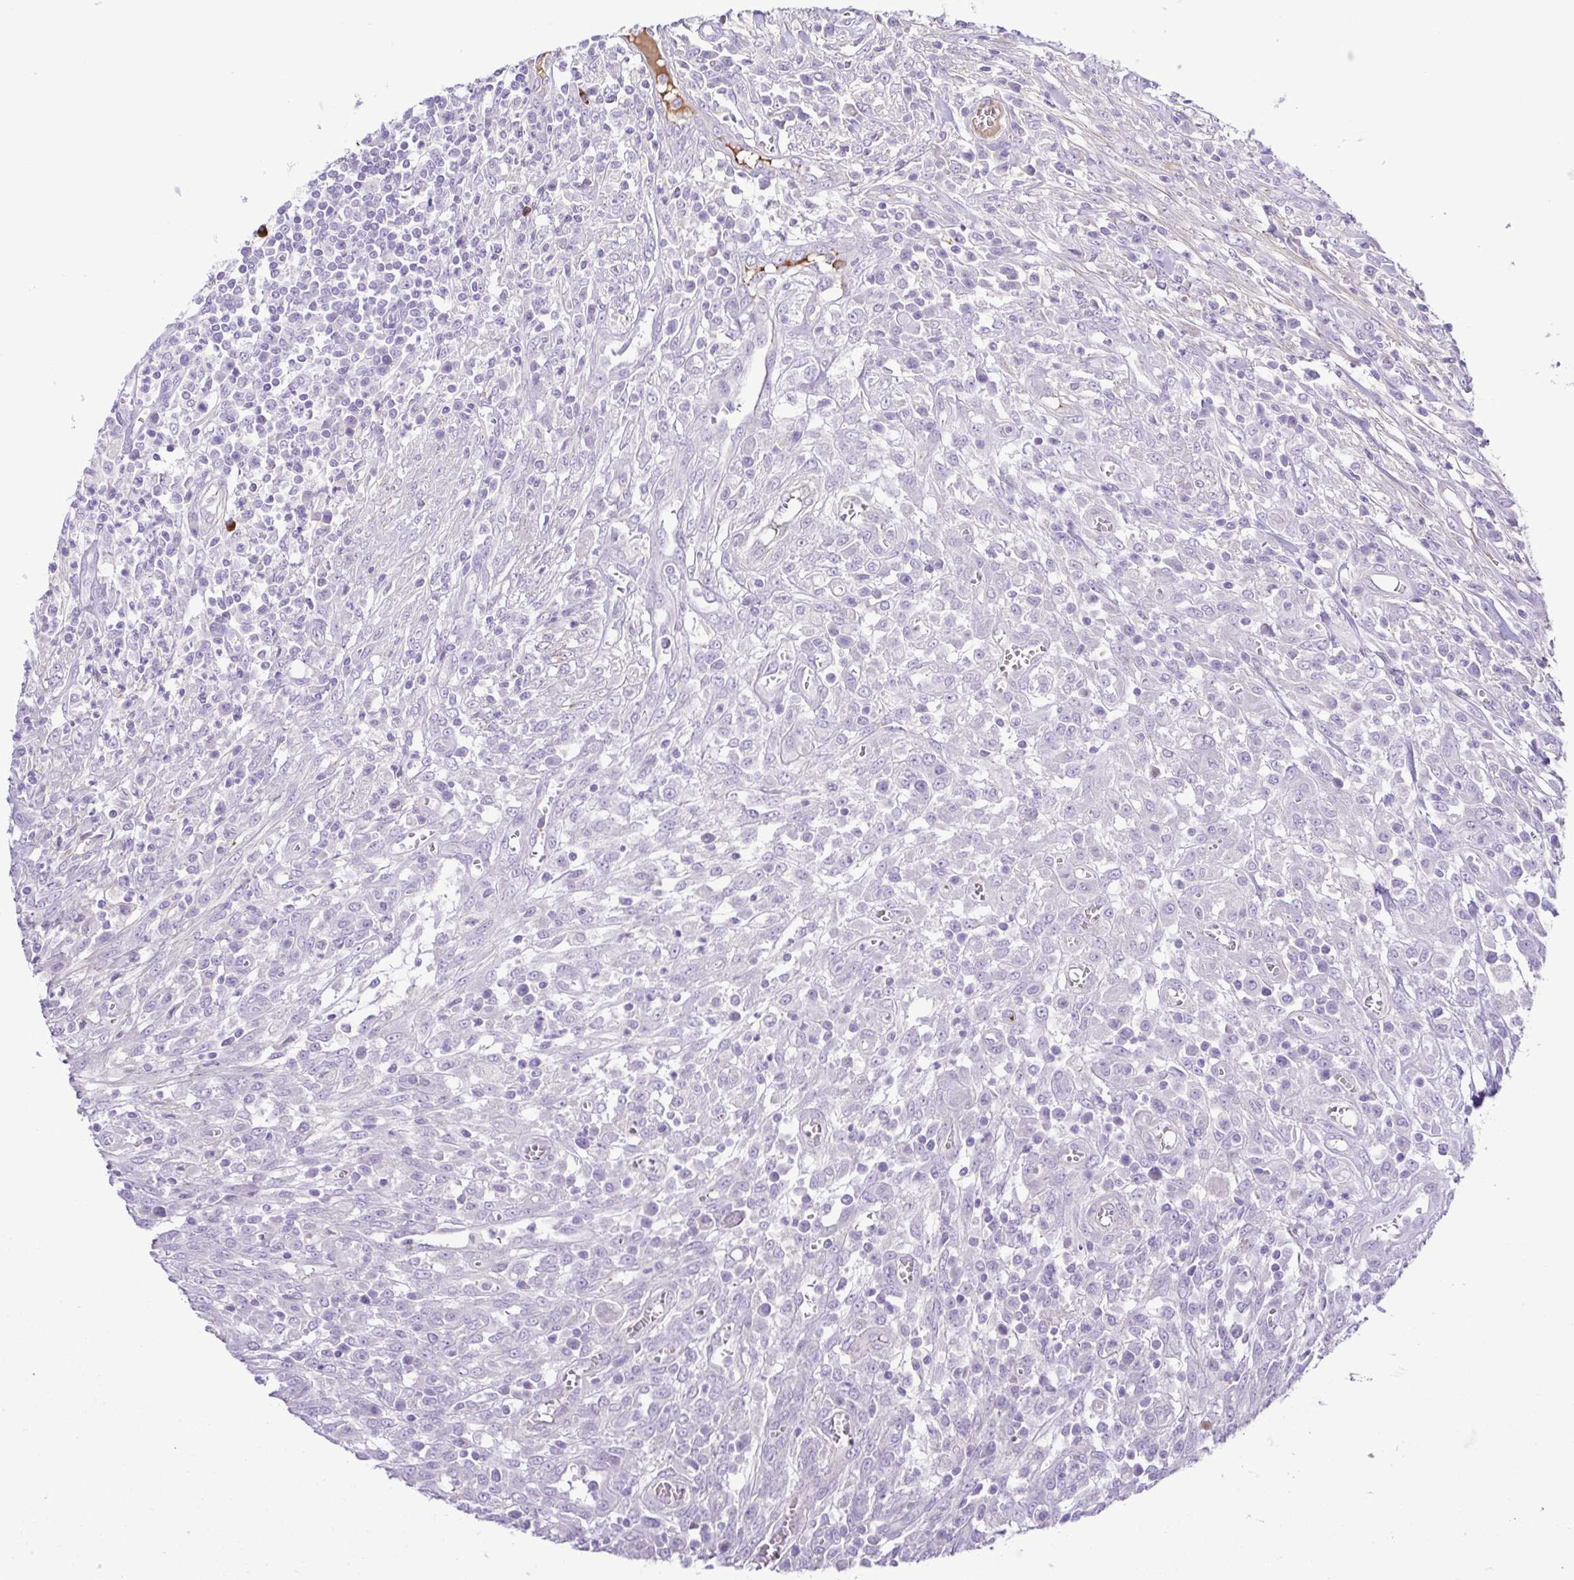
{"staining": {"intensity": "negative", "quantity": "none", "location": "none"}, "tissue": "colorectal cancer", "cell_type": "Tumor cells", "image_type": "cancer", "snomed": [{"axis": "morphology", "description": "Adenocarcinoma, NOS"}, {"axis": "topography", "description": "Colon"}], "caption": "DAB (3,3'-diaminobenzidine) immunohistochemical staining of adenocarcinoma (colorectal) demonstrates no significant expression in tumor cells.", "gene": "GABBR2", "patient": {"sex": "male", "age": 65}}